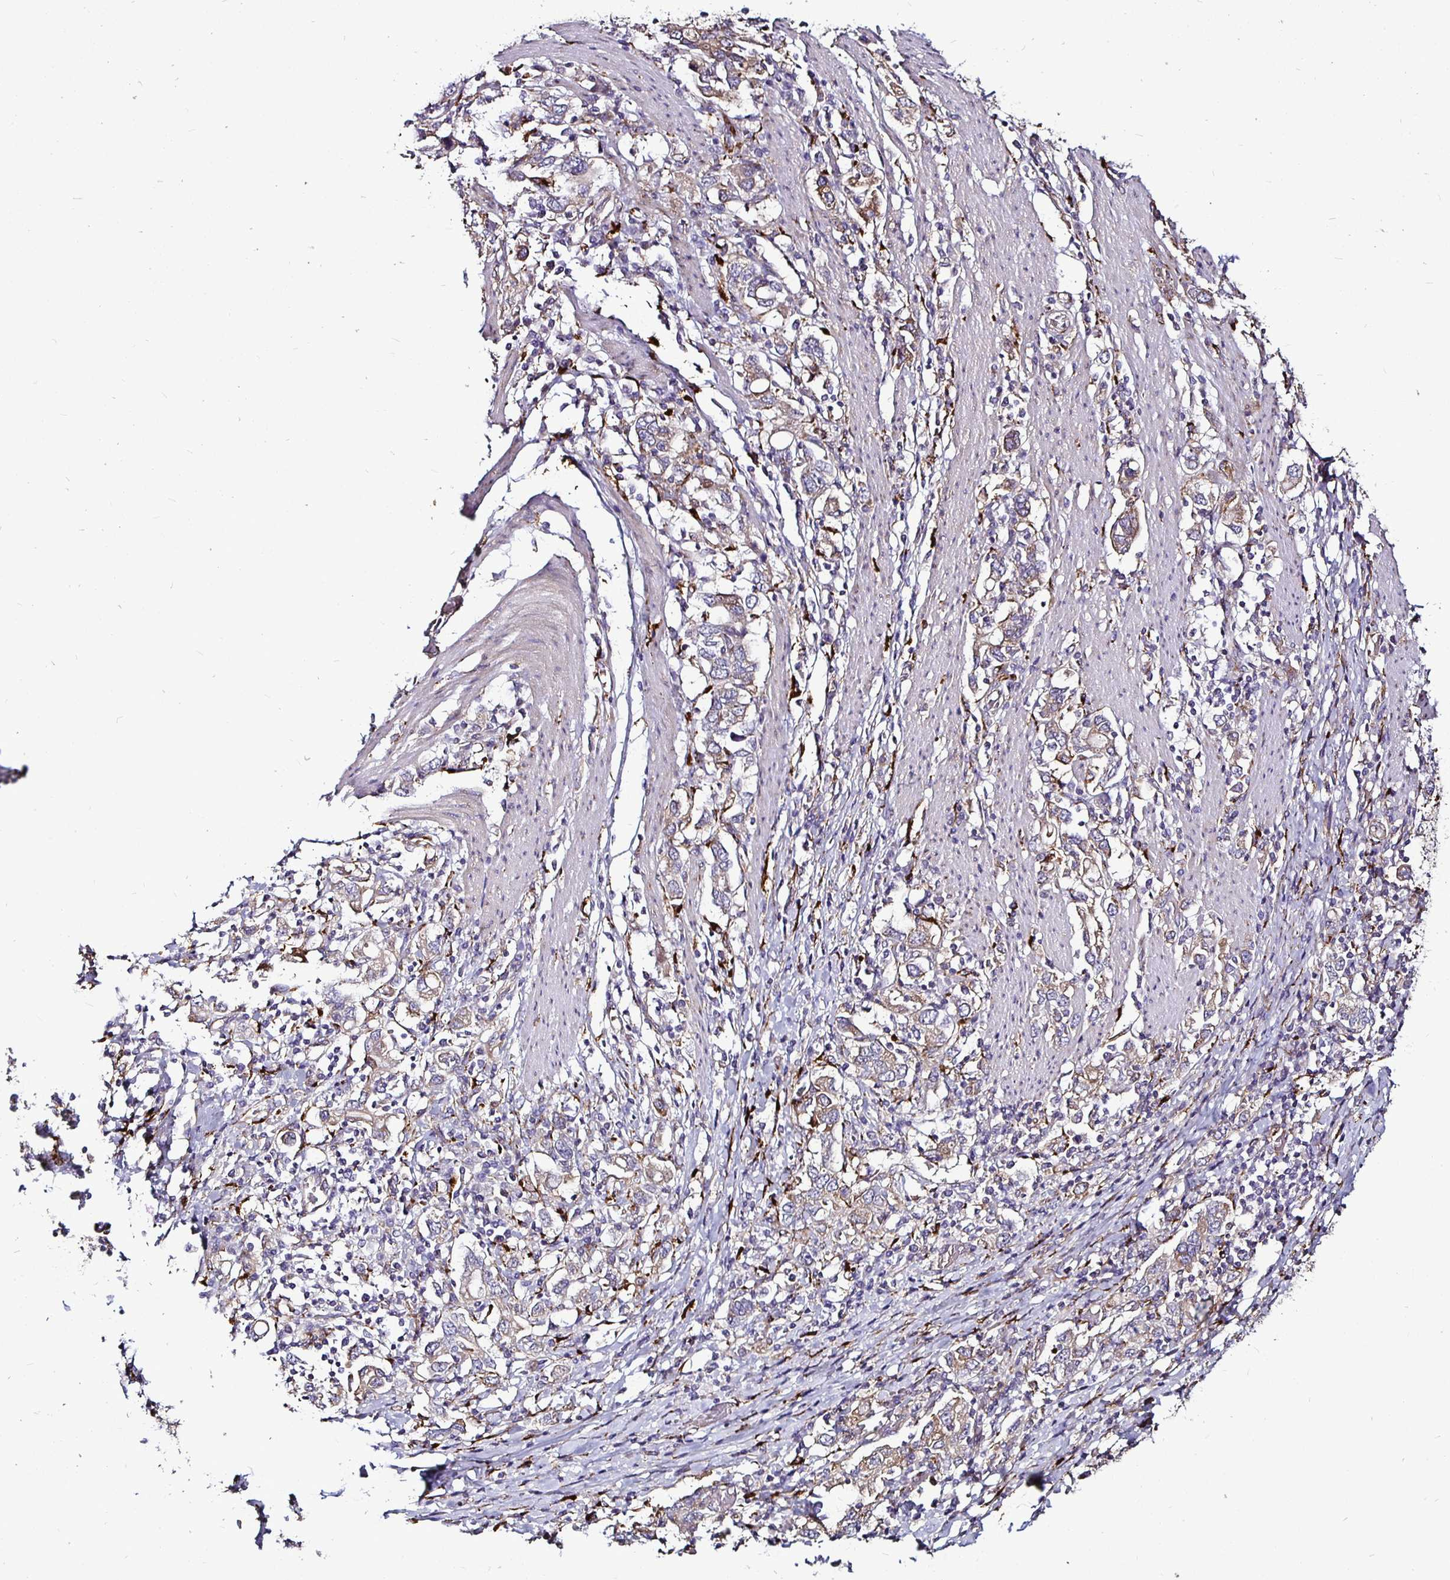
{"staining": {"intensity": "weak", "quantity": "25%-75%", "location": "cytoplasmic/membranous"}, "tissue": "stomach cancer", "cell_type": "Tumor cells", "image_type": "cancer", "snomed": [{"axis": "morphology", "description": "Adenocarcinoma, NOS"}, {"axis": "topography", "description": "Stomach, upper"}, {"axis": "topography", "description": "Stomach"}], "caption": "Immunohistochemistry (IHC) staining of stomach adenocarcinoma, which exhibits low levels of weak cytoplasmic/membranous positivity in approximately 25%-75% of tumor cells indicating weak cytoplasmic/membranous protein expression. The staining was performed using DAB (3,3'-diaminobenzidine) (brown) for protein detection and nuclei were counterstained in hematoxylin (blue).", "gene": "P4HA2", "patient": {"sex": "male", "age": 62}}